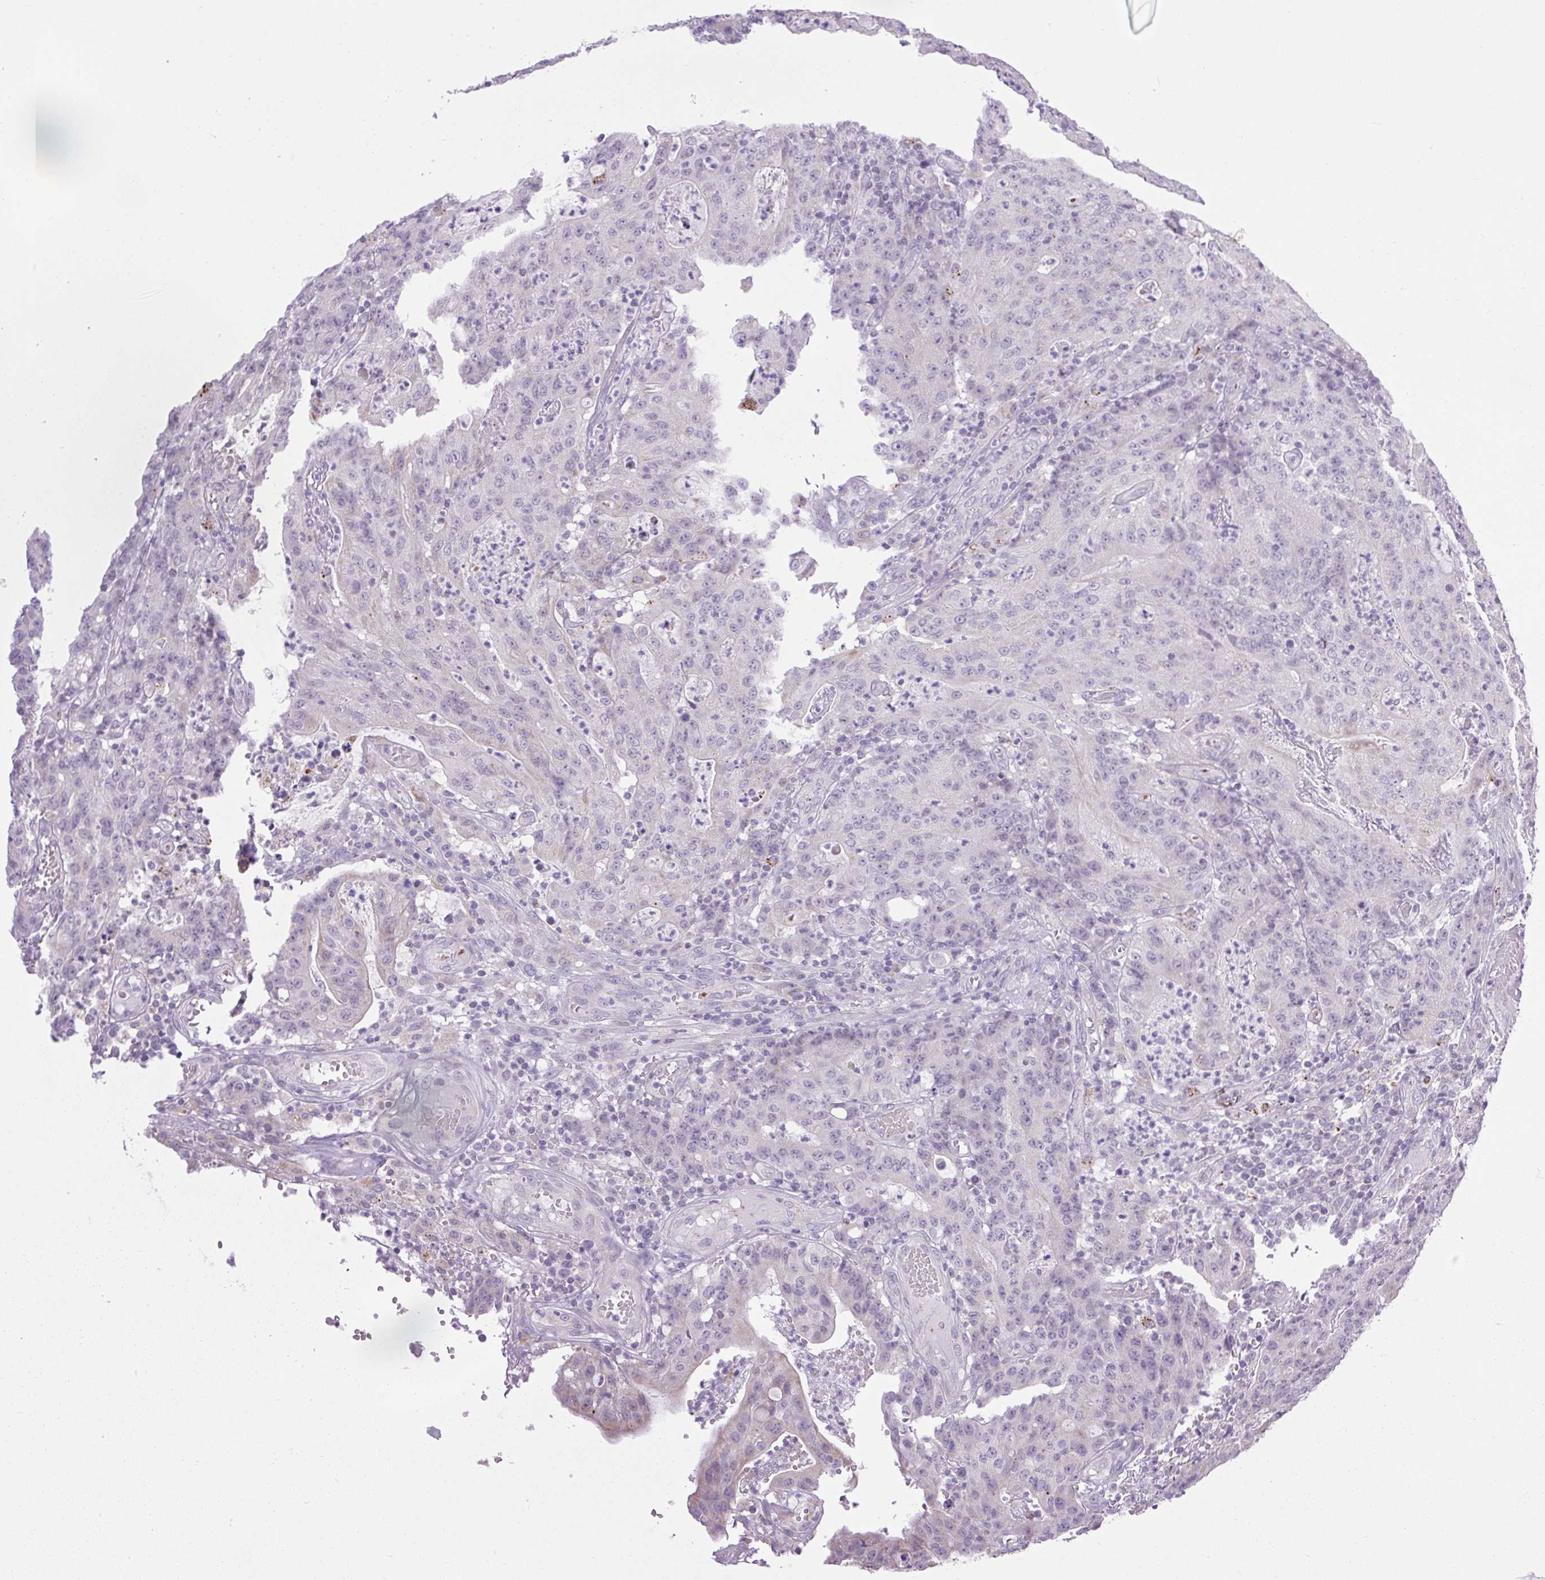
{"staining": {"intensity": "negative", "quantity": "none", "location": "none"}, "tissue": "colorectal cancer", "cell_type": "Tumor cells", "image_type": "cancer", "snomed": [{"axis": "morphology", "description": "Adenocarcinoma, NOS"}, {"axis": "topography", "description": "Colon"}], "caption": "This is an immunohistochemistry histopathology image of colorectal adenocarcinoma. There is no staining in tumor cells.", "gene": "RNASE10", "patient": {"sex": "male", "age": 83}}